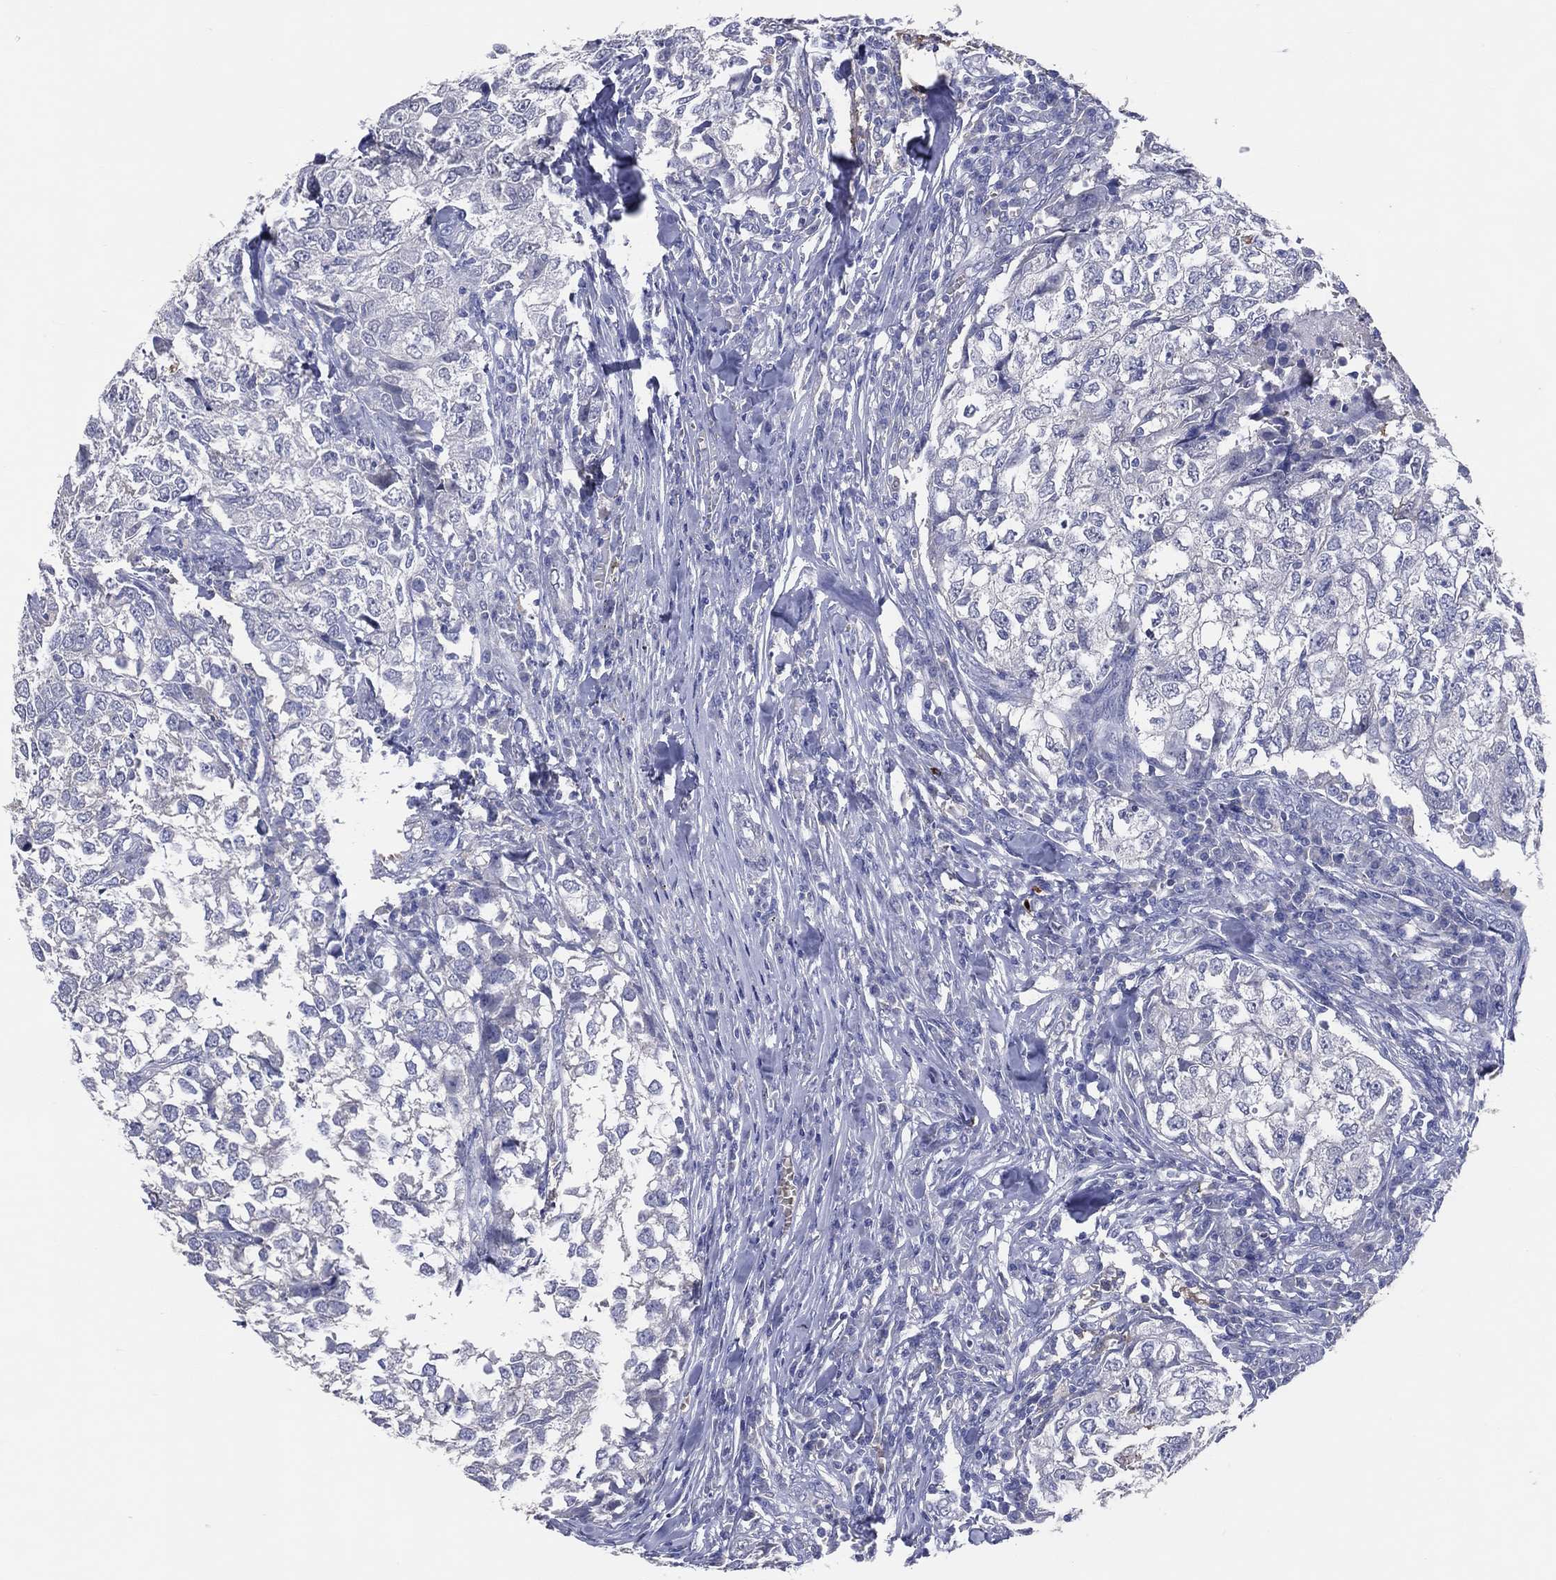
{"staining": {"intensity": "negative", "quantity": "none", "location": "none"}, "tissue": "breast cancer", "cell_type": "Tumor cells", "image_type": "cancer", "snomed": [{"axis": "morphology", "description": "Duct carcinoma"}, {"axis": "topography", "description": "Breast"}], "caption": "This is an immunohistochemistry (IHC) histopathology image of human breast cancer (infiltrating ductal carcinoma). There is no staining in tumor cells.", "gene": "DNAH6", "patient": {"sex": "female", "age": 30}}